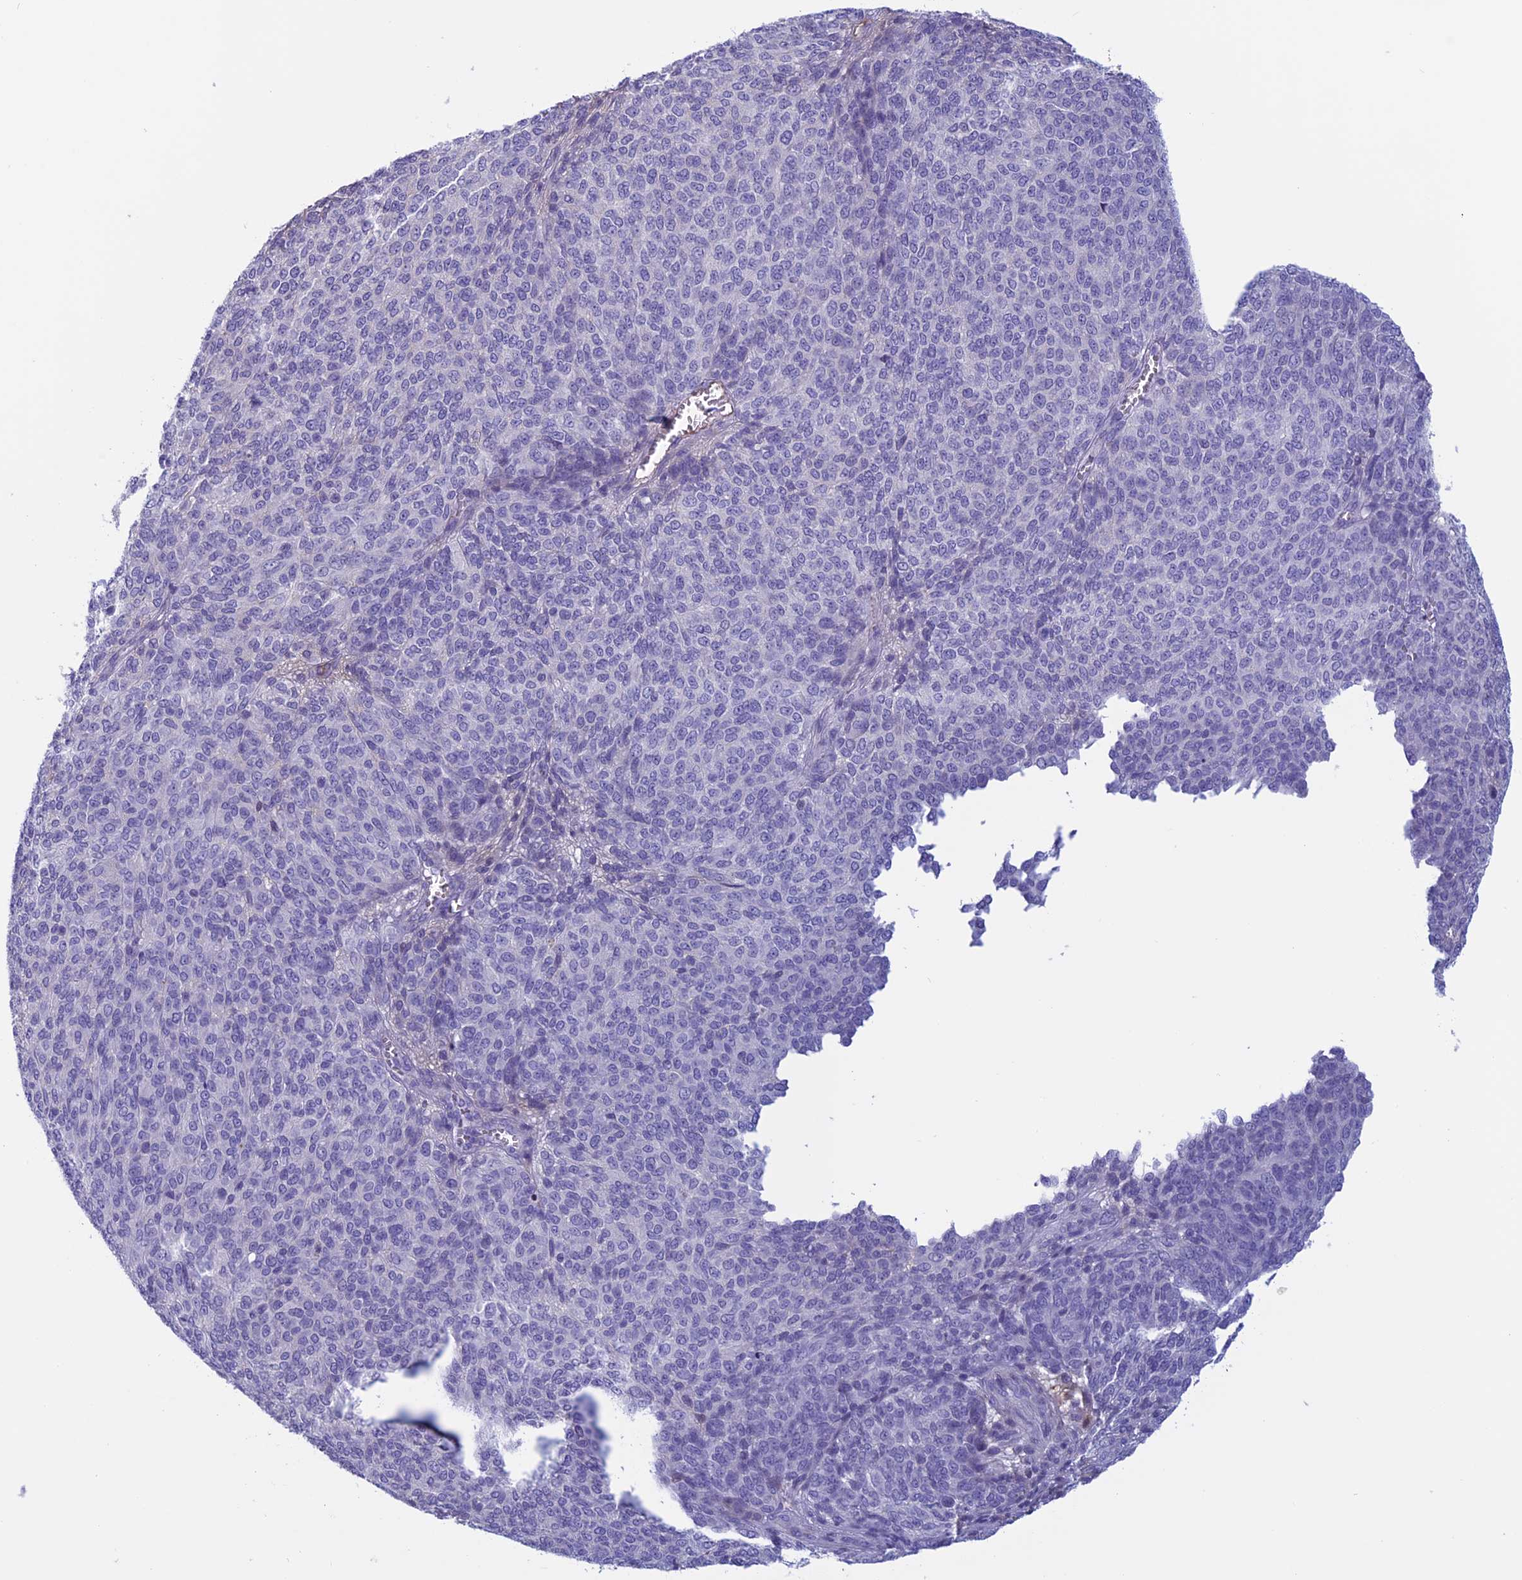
{"staining": {"intensity": "negative", "quantity": "none", "location": "none"}, "tissue": "melanoma", "cell_type": "Tumor cells", "image_type": "cancer", "snomed": [{"axis": "morphology", "description": "Malignant melanoma, NOS"}, {"axis": "topography", "description": "Skin"}], "caption": "Immunohistochemical staining of human malignant melanoma exhibits no significant positivity in tumor cells.", "gene": "ANGPTL2", "patient": {"sex": "male", "age": 49}}